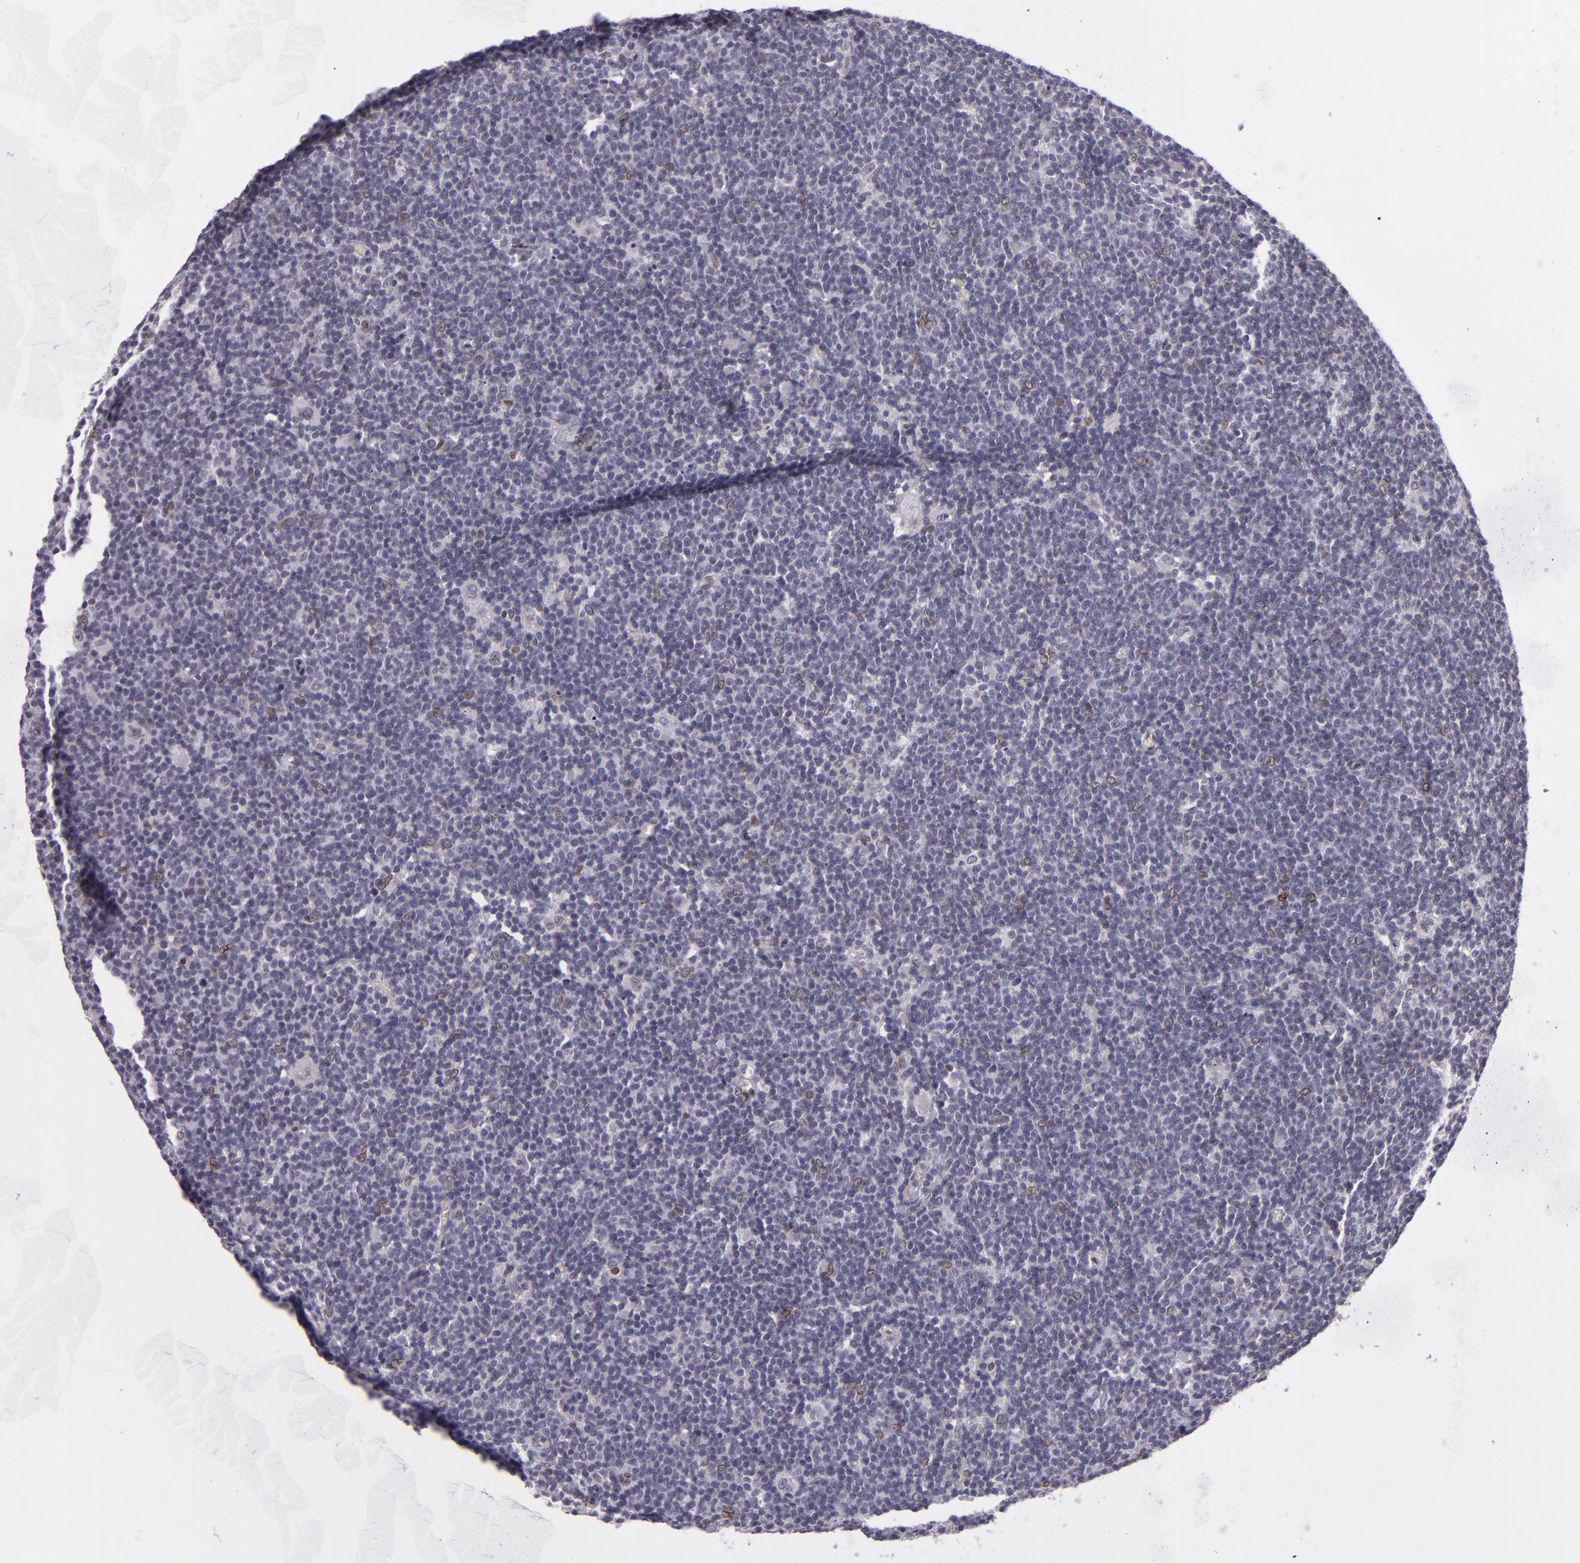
{"staining": {"intensity": "weak", "quantity": "25%-75%", "location": "nuclear"}, "tissue": "lymphoma", "cell_type": "Tumor cells", "image_type": "cancer", "snomed": [{"axis": "morphology", "description": "Malignant lymphoma, non-Hodgkin's type, Low grade"}, {"axis": "topography", "description": "Lymph node"}], "caption": "The histopathology image exhibits immunohistochemical staining of lymphoma. There is weak nuclear positivity is identified in about 25%-75% of tumor cells.", "gene": "EMD", "patient": {"sex": "male", "age": 65}}